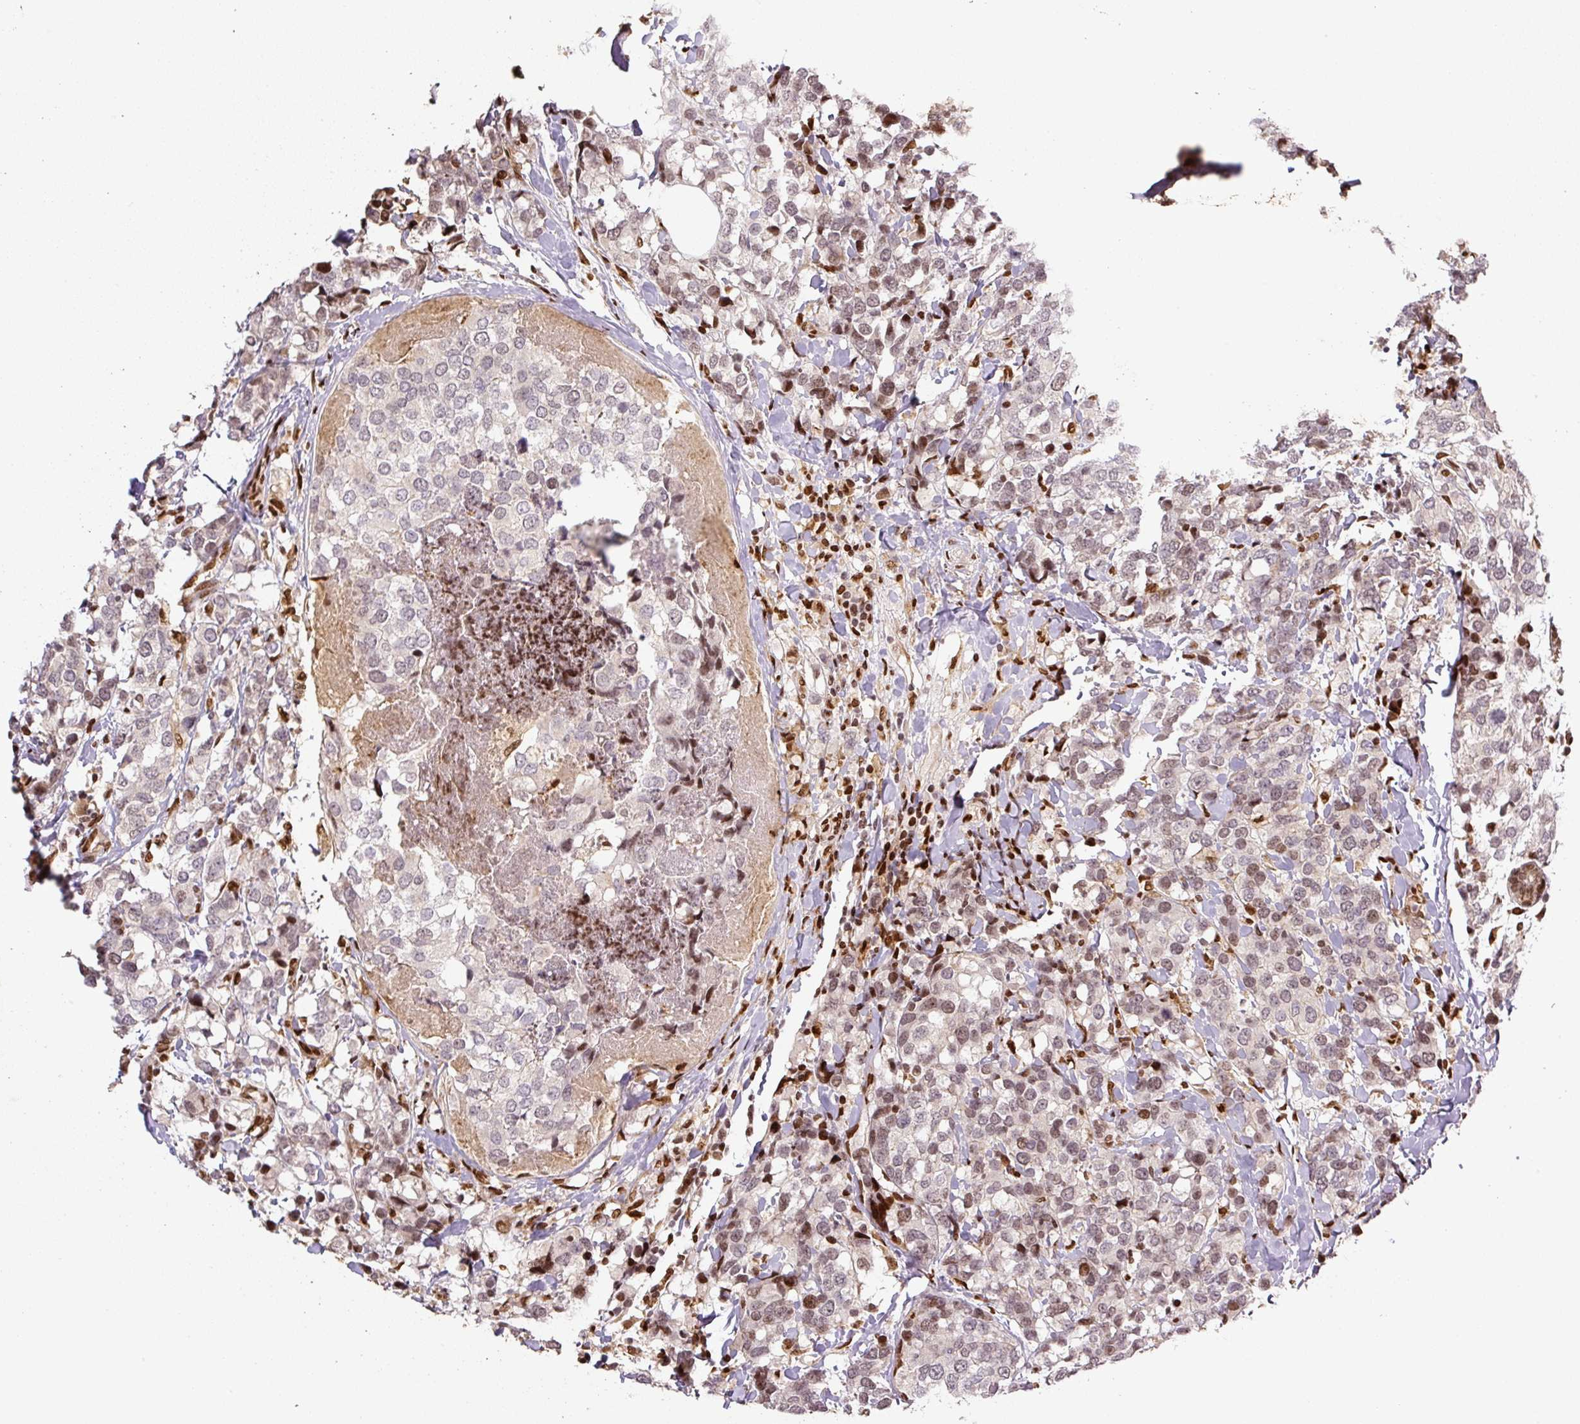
{"staining": {"intensity": "moderate", "quantity": "25%-75%", "location": "nuclear"}, "tissue": "breast cancer", "cell_type": "Tumor cells", "image_type": "cancer", "snomed": [{"axis": "morphology", "description": "Lobular carcinoma"}, {"axis": "topography", "description": "Breast"}], "caption": "Protein staining of breast cancer (lobular carcinoma) tissue exhibits moderate nuclear positivity in about 25%-75% of tumor cells.", "gene": "PYDC2", "patient": {"sex": "female", "age": 59}}